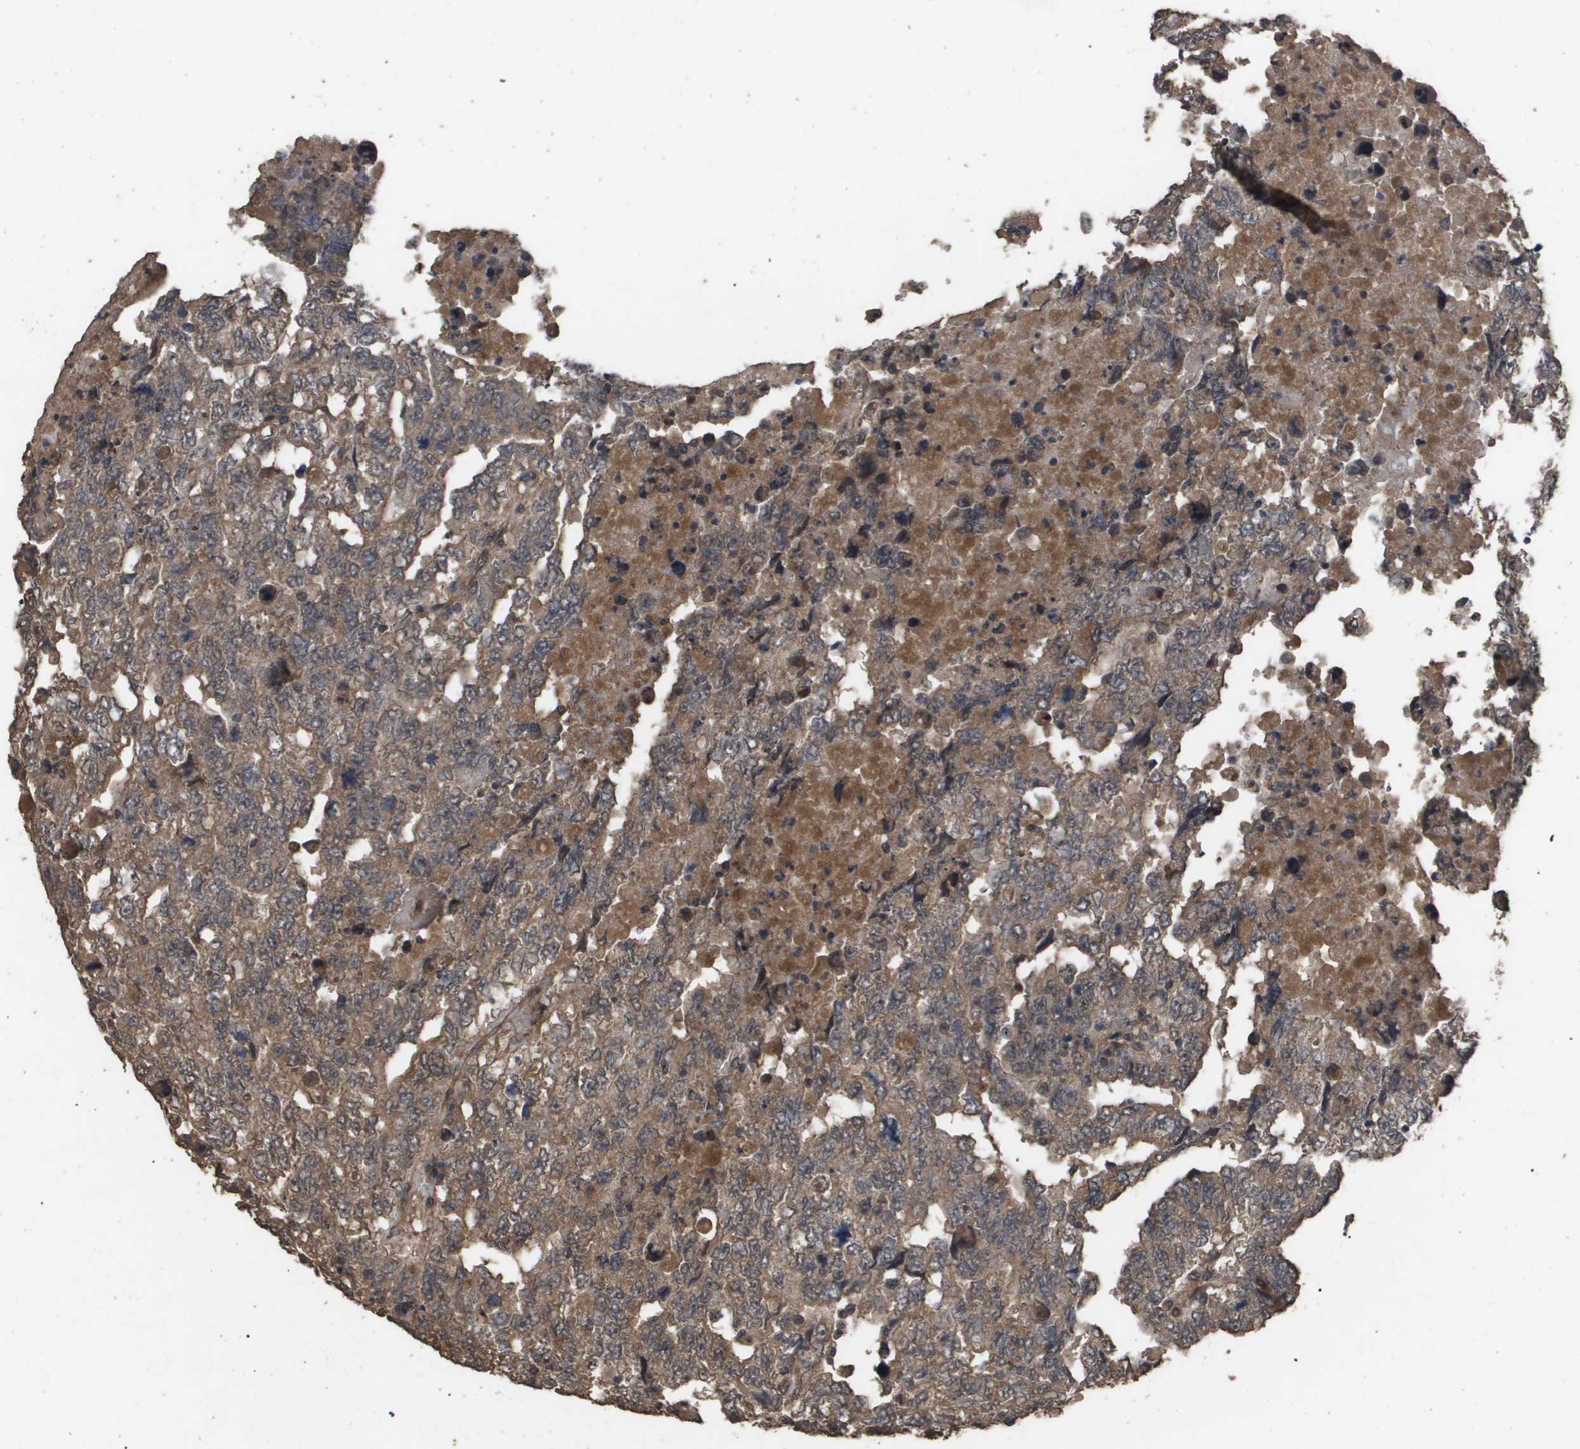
{"staining": {"intensity": "moderate", "quantity": ">75%", "location": "cytoplasmic/membranous"}, "tissue": "testis cancer", "cell_type": "Tumor cells", "image_type": "cancer", "snomed": [{"axis": "morphology", "description": "Carcinoma, Embryonal, NOS"}, {"axis": "topography", "description": "Testis"}], "caption": "IHC of testis cancer shows medium levels of moderate cytoplasmic/membranous staining in approximately >75% of tumor cells.", "gene": "CUL5", "patient": {"sex": "male", "age": 36}}